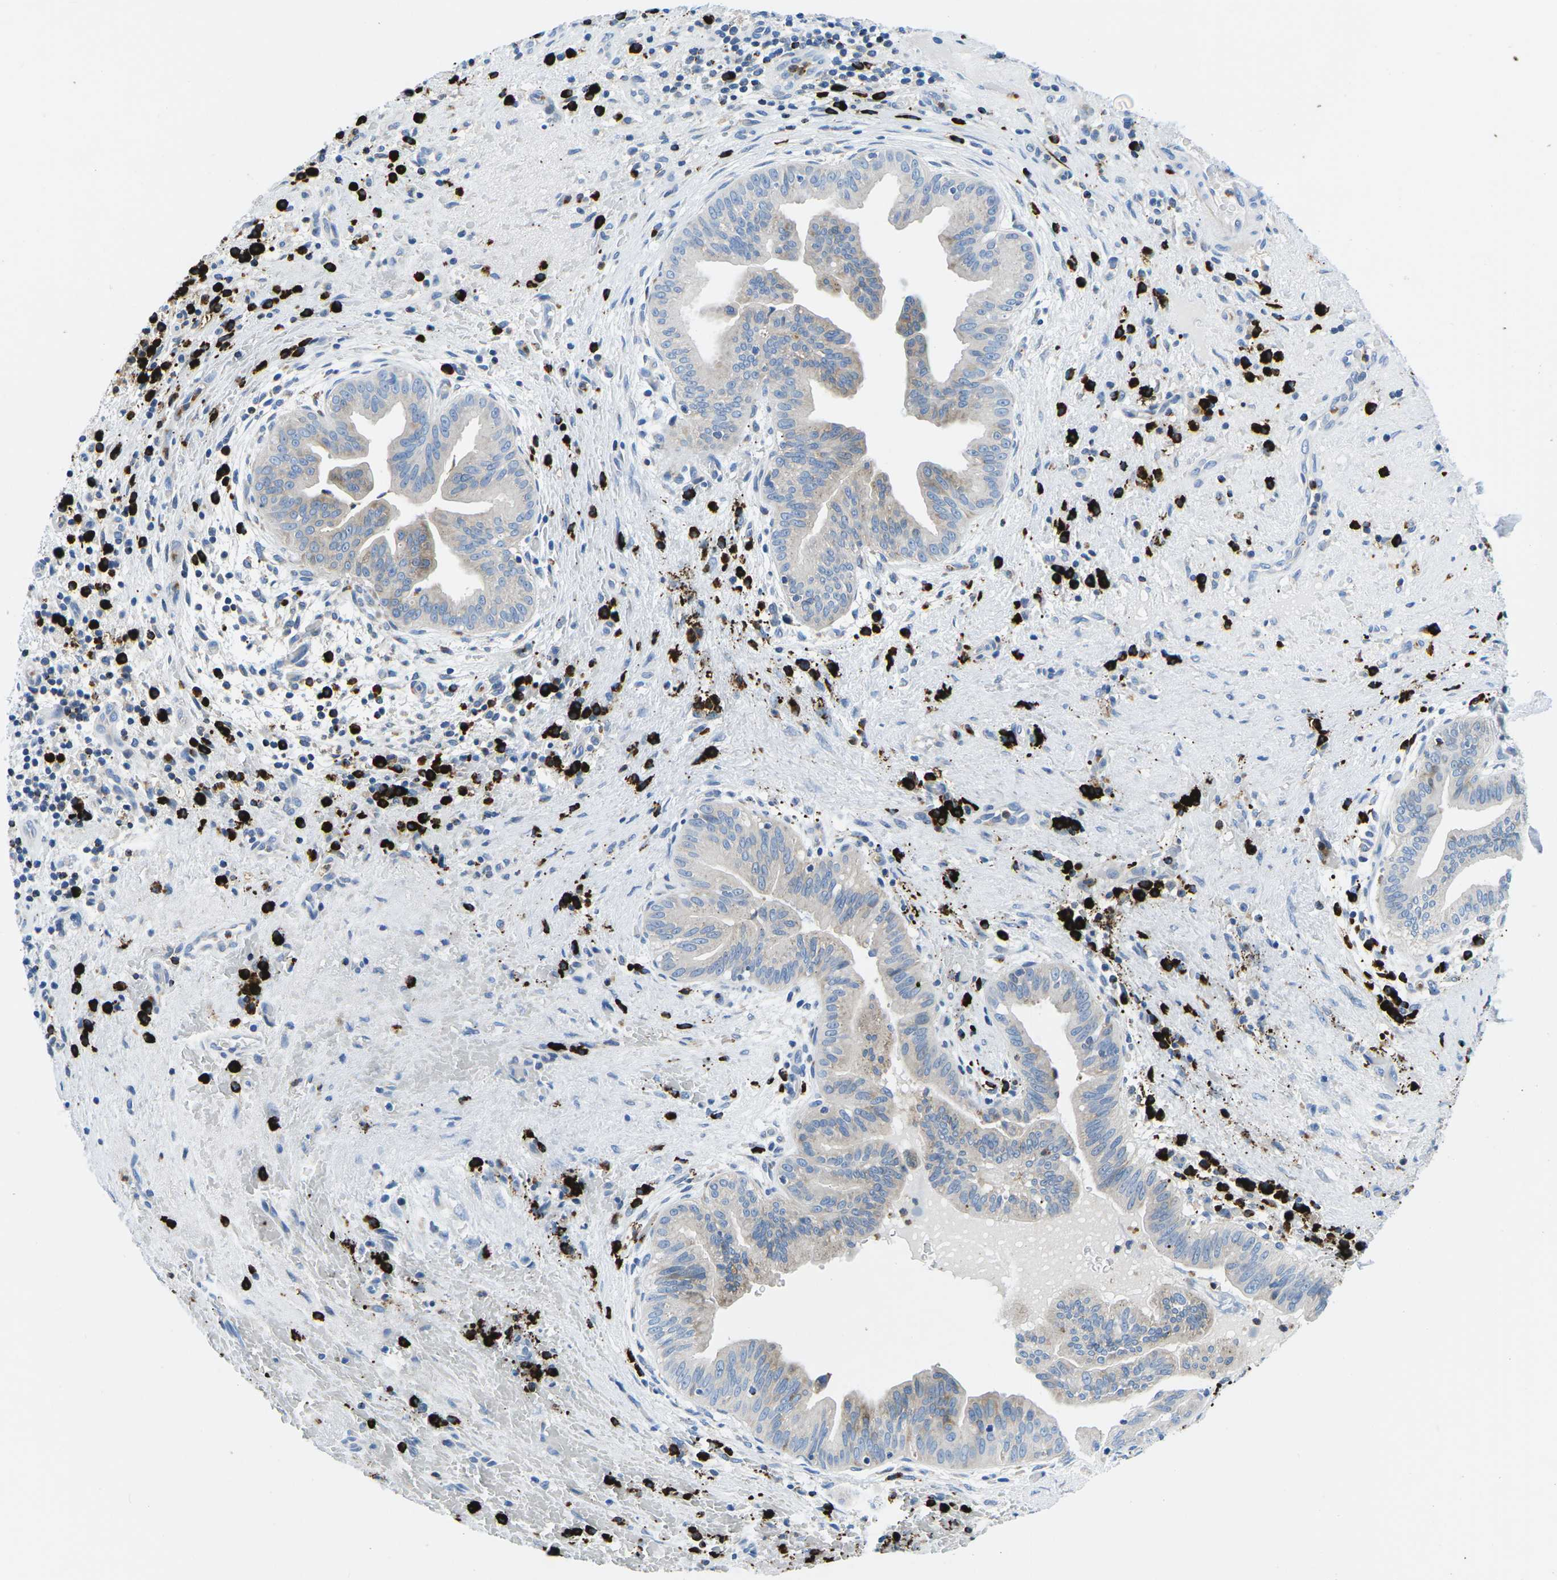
{"staining": {"intensity": "weak", "quantity": "<25%", "location": "cytoplasmic/membranous"}, "tissue": "liver cancer", "cell_type": "Tumor cells", "image_type": "cancer", "snomed": [{"axis": "morphology", "description": "Cholangiocarcinoma"}, {"axis": "topography", "description": "Liver"}], "caption": "DAB immunohistochemical staining of cholangiocarcinoma (liver) shows no significant expression in tumor cells.", "gene": "MC4R", "patient": {"sex": "female", "age": 38}}